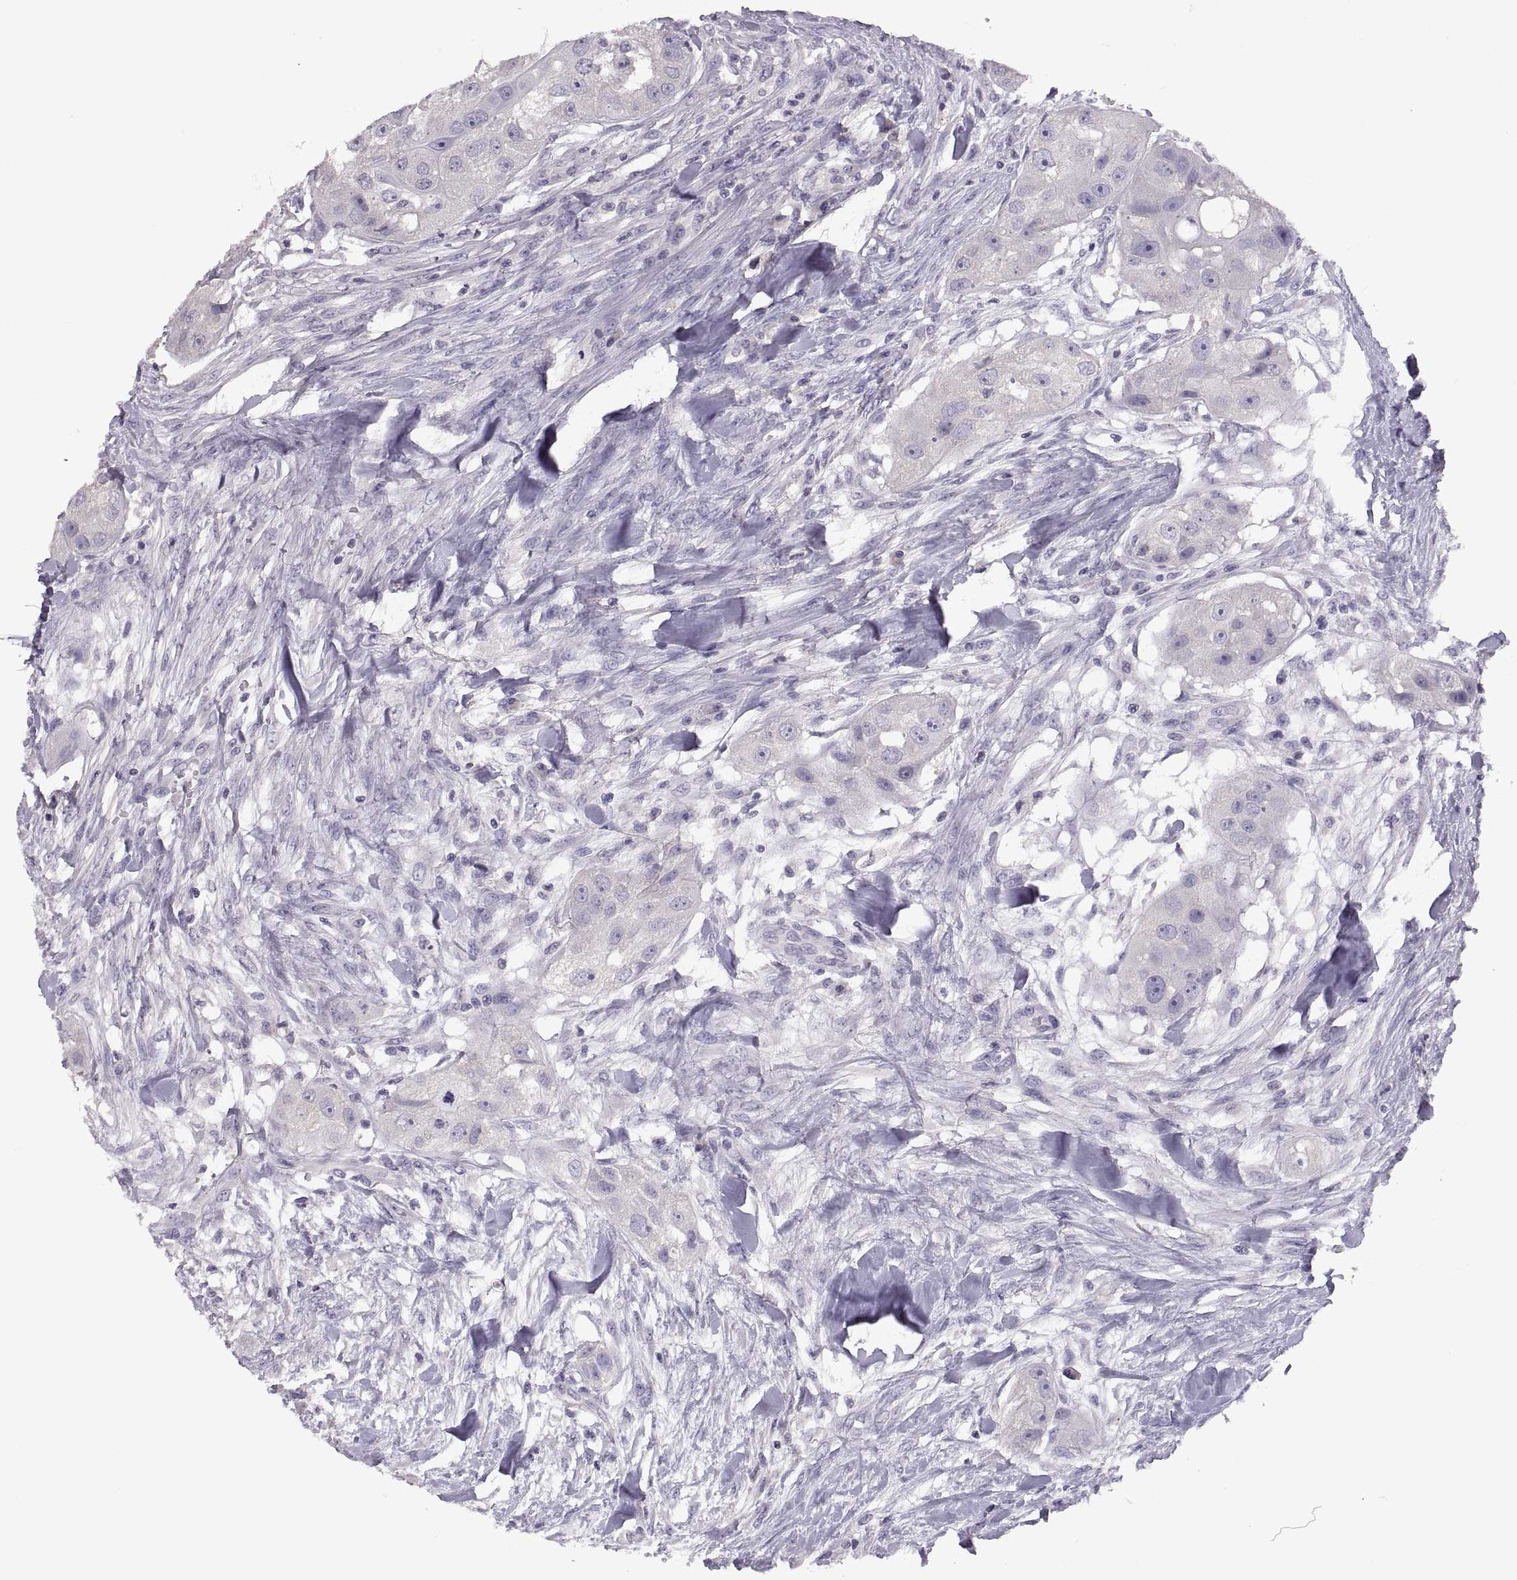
{"staining": {"intensity": "negative", "quantity": "none", "location": "none"}, "tissue": "head and neck cancer", "cell_type": "Tumor cells", "image_type": "cancer", "snomed": [{"axis": "morphology", "description": "Squamous cell carcinoma, NOS"}, {"axis": "topography", "description": "Head-Neck"}], "caption": "Image shows no significant protein staining in tumor cells of head and neck cancer (squamous cell carcinoma). (DAB (3,3'-diaminobenzidine) immunohistochemistry, high magnification).", "gene": "TBX19", "patient": {"sex": "male", "age": 51}}